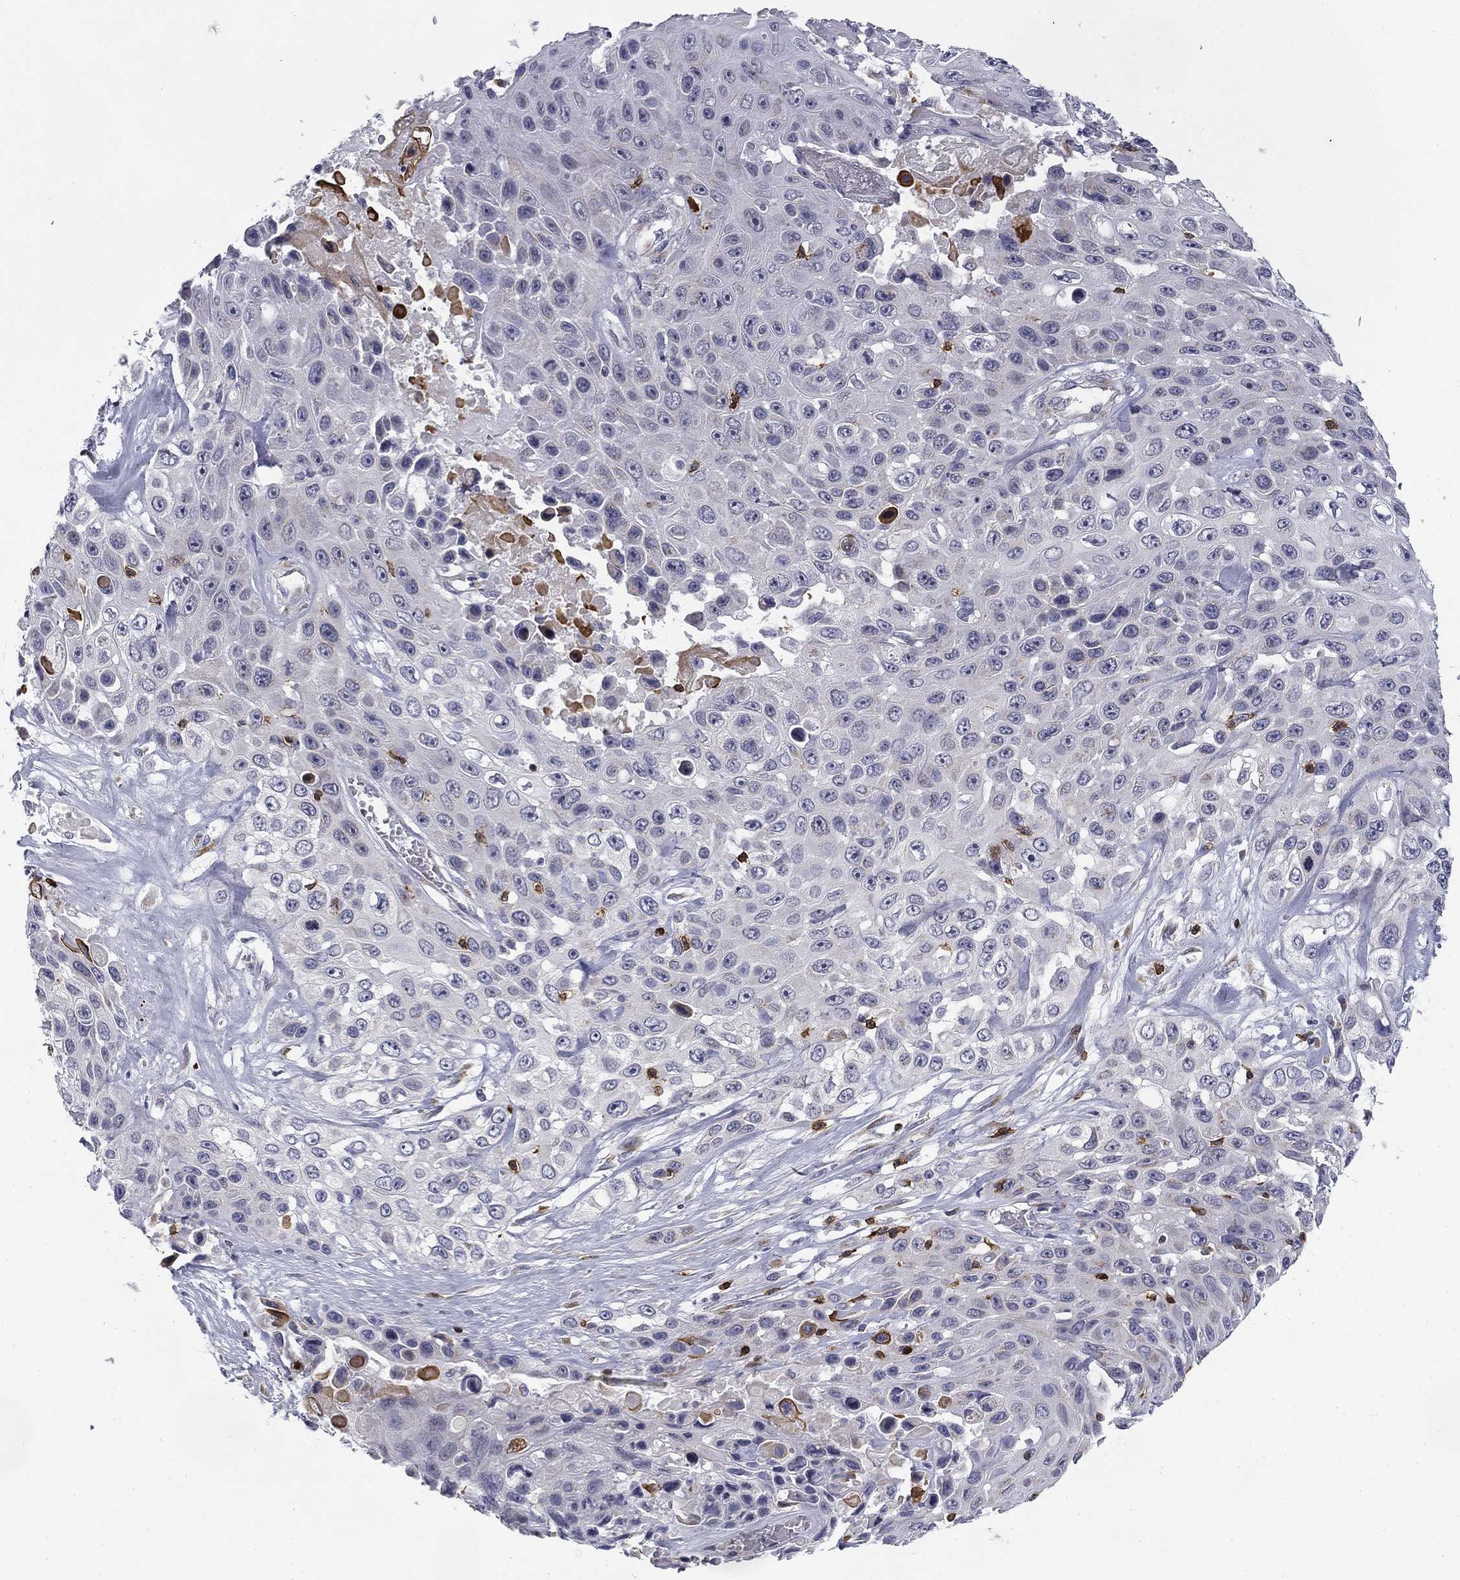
{"staining": {"intensity": "negative", "quantity": "none", "location": "none"}, "tissue": "skin cancer", "cell_type": "Tumor cells", "image_type": "cancer", "snomed": [{"axis": "morphology", "description": "Squamous cell carcinoma, NOS"}, {"axis": "topography", "description": "Skin"}], "caption": "Human skin cancer stained for a protein using immunohistochemistry (IHC) shows no staining in tumor cells.", "gene": "TRAT1", "patient": {"sex": "male", "age": 82}}